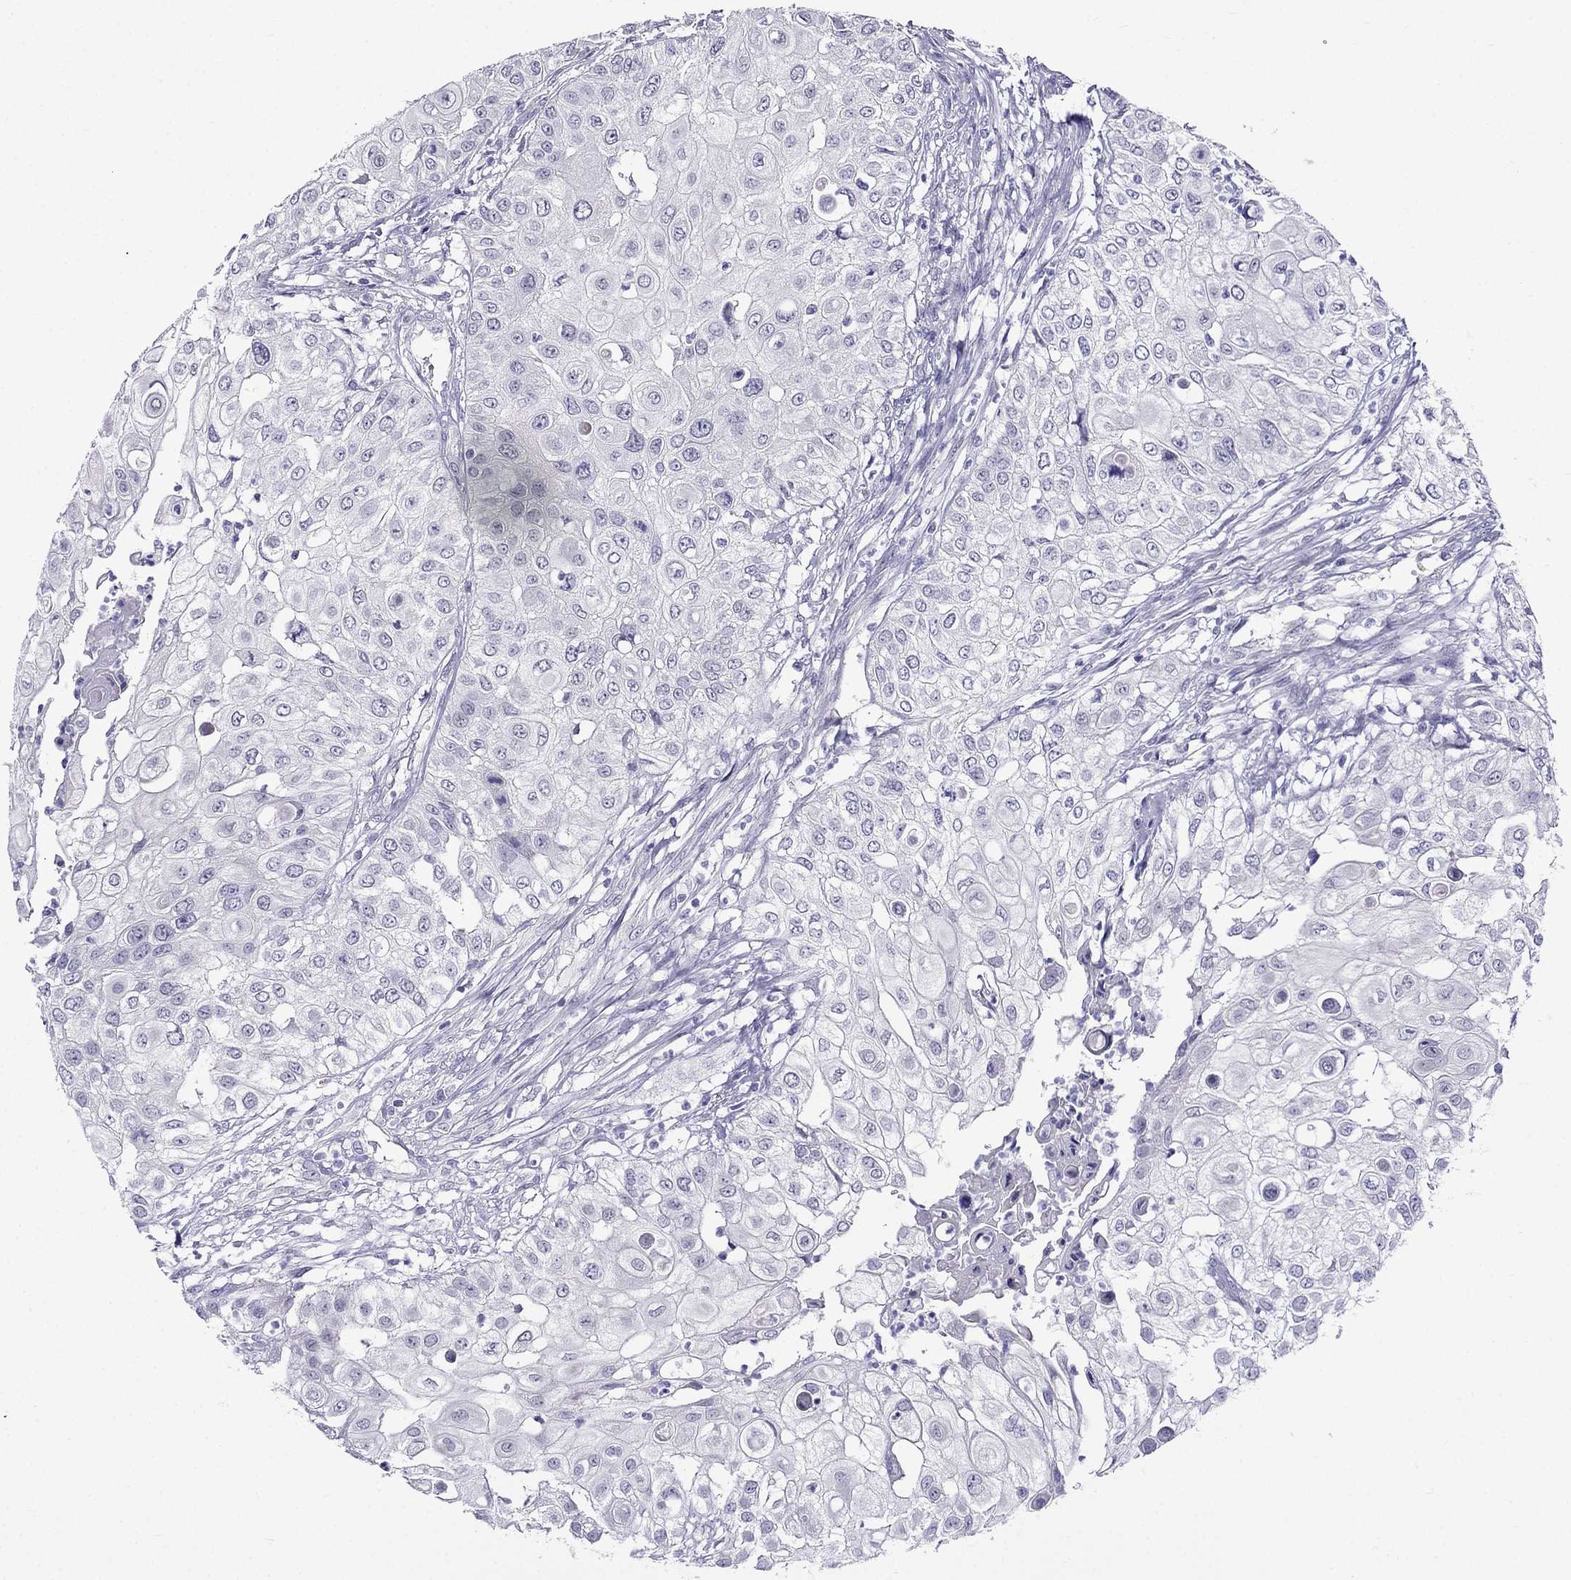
{"staining": {"intensity": "negative", "quantity": "none", "location": "none"}, "tissue": "urothelial cancer", "cell_type": "Tumor cells", "image_type": "cancer", "snomed": [{"axis": "morphology", "description": "Urothelial carcinoma, High grade"}, {"axis": "topography", "description": "Urinary bladder"}], "caption": "An image of human urothelial cancer is negative for staining in tumor cells.", "gene": "MGP", "patient": {"sex": "female", "age": 79}}